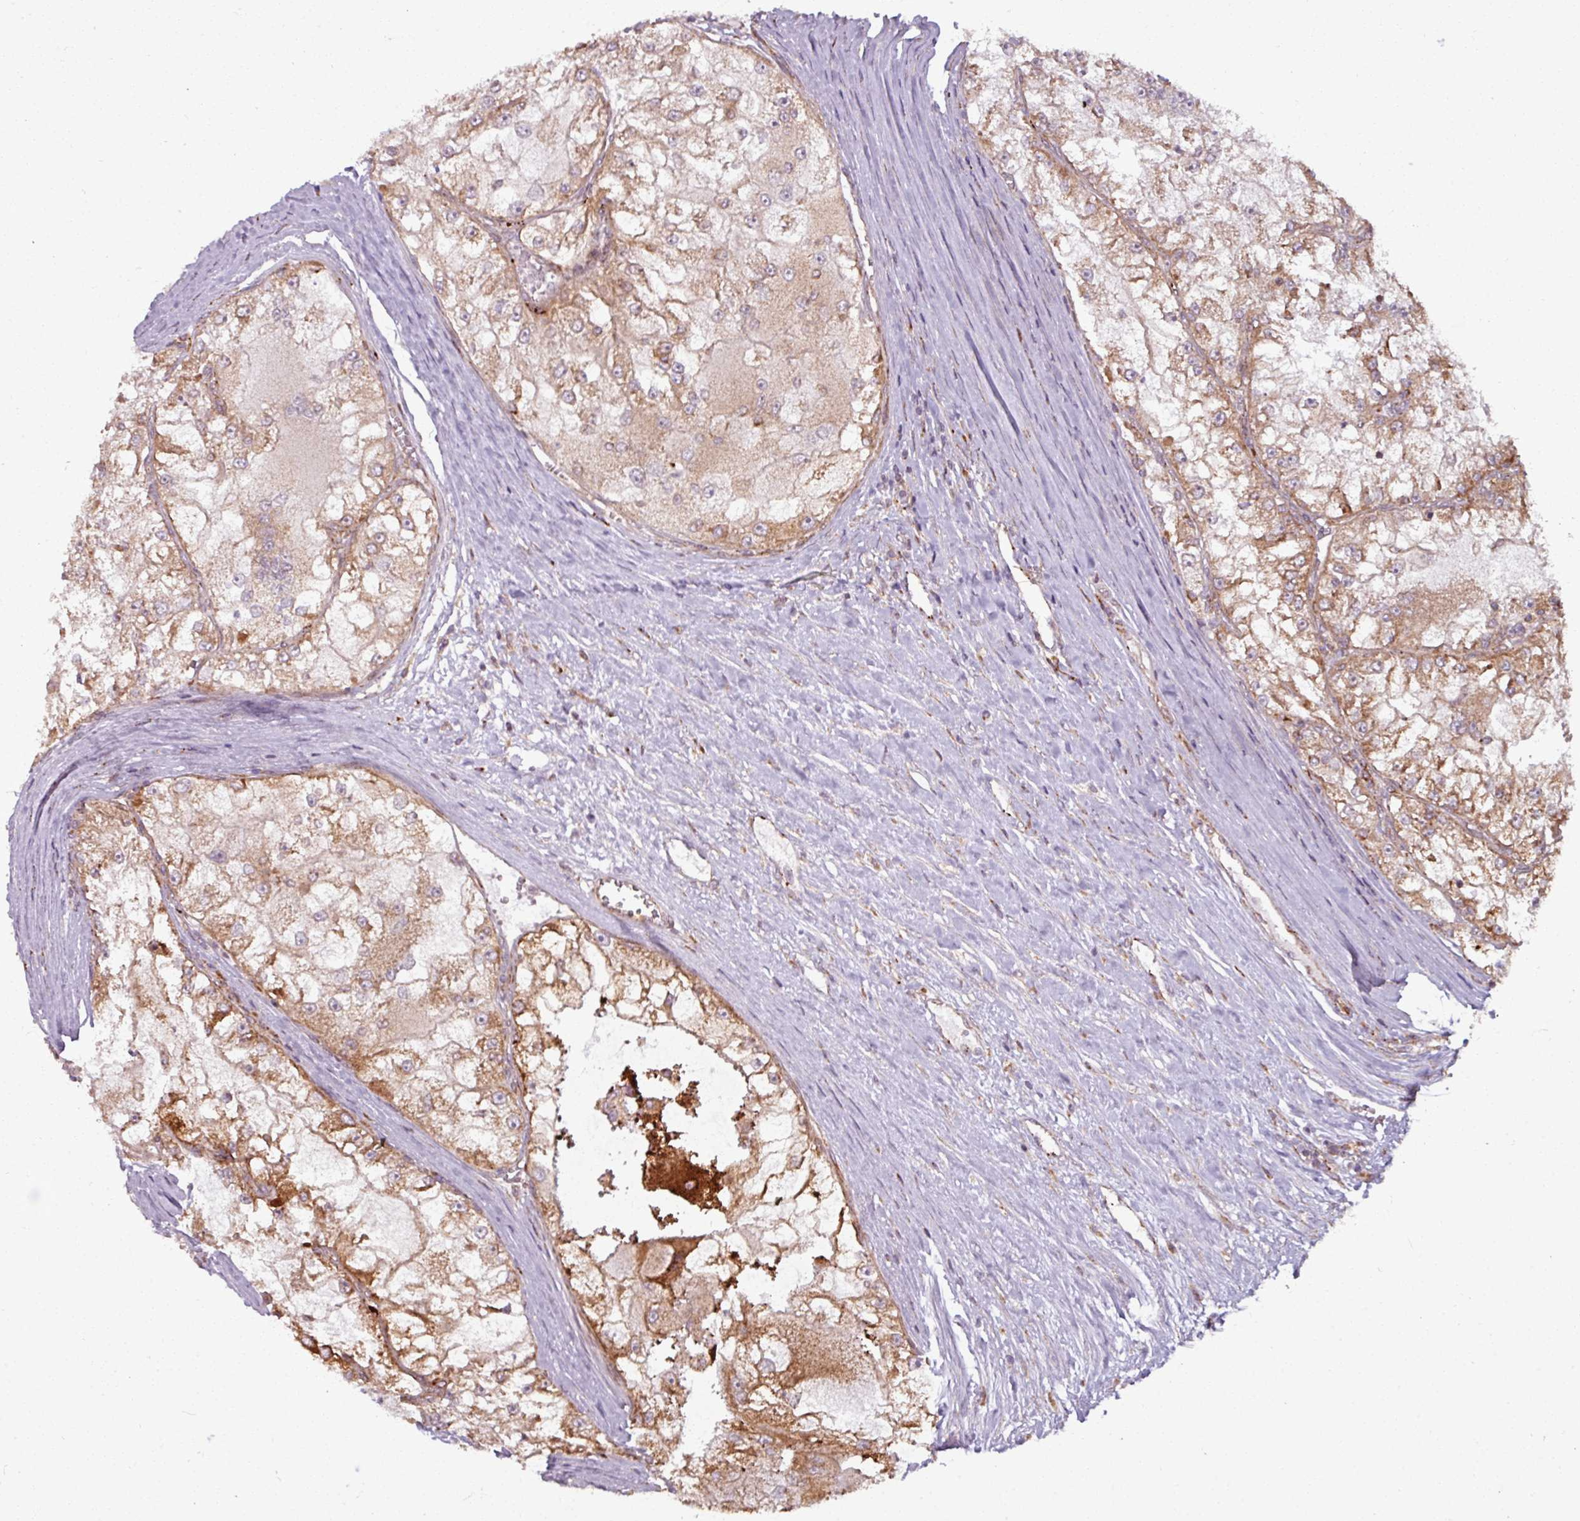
{"staining": {"intensity": "moderate", "quantity": "25%-75%", "location": "cytoplasmic/membranous"}, "tissue": "renal cancer", "cell_type": "Tumor cells", "image_type": "cancer", "snomed": [{"axis": "morphology", "description": "Adenocarcinoma, NOS"}, {"axis": "topography", "description": "Kidney"}], "caption": "Immunohistochemistry (IHC) of human adenocarcinoma (renal) demonstrates medium levels of moderate cytoplasmic/membranous expression in about 25%-75% of tumor cells. (Brightfield microscopy of DAB IHC at high magnification).", "gene": "MAGT1", "patient": {"sex": "female", "age": 72}}